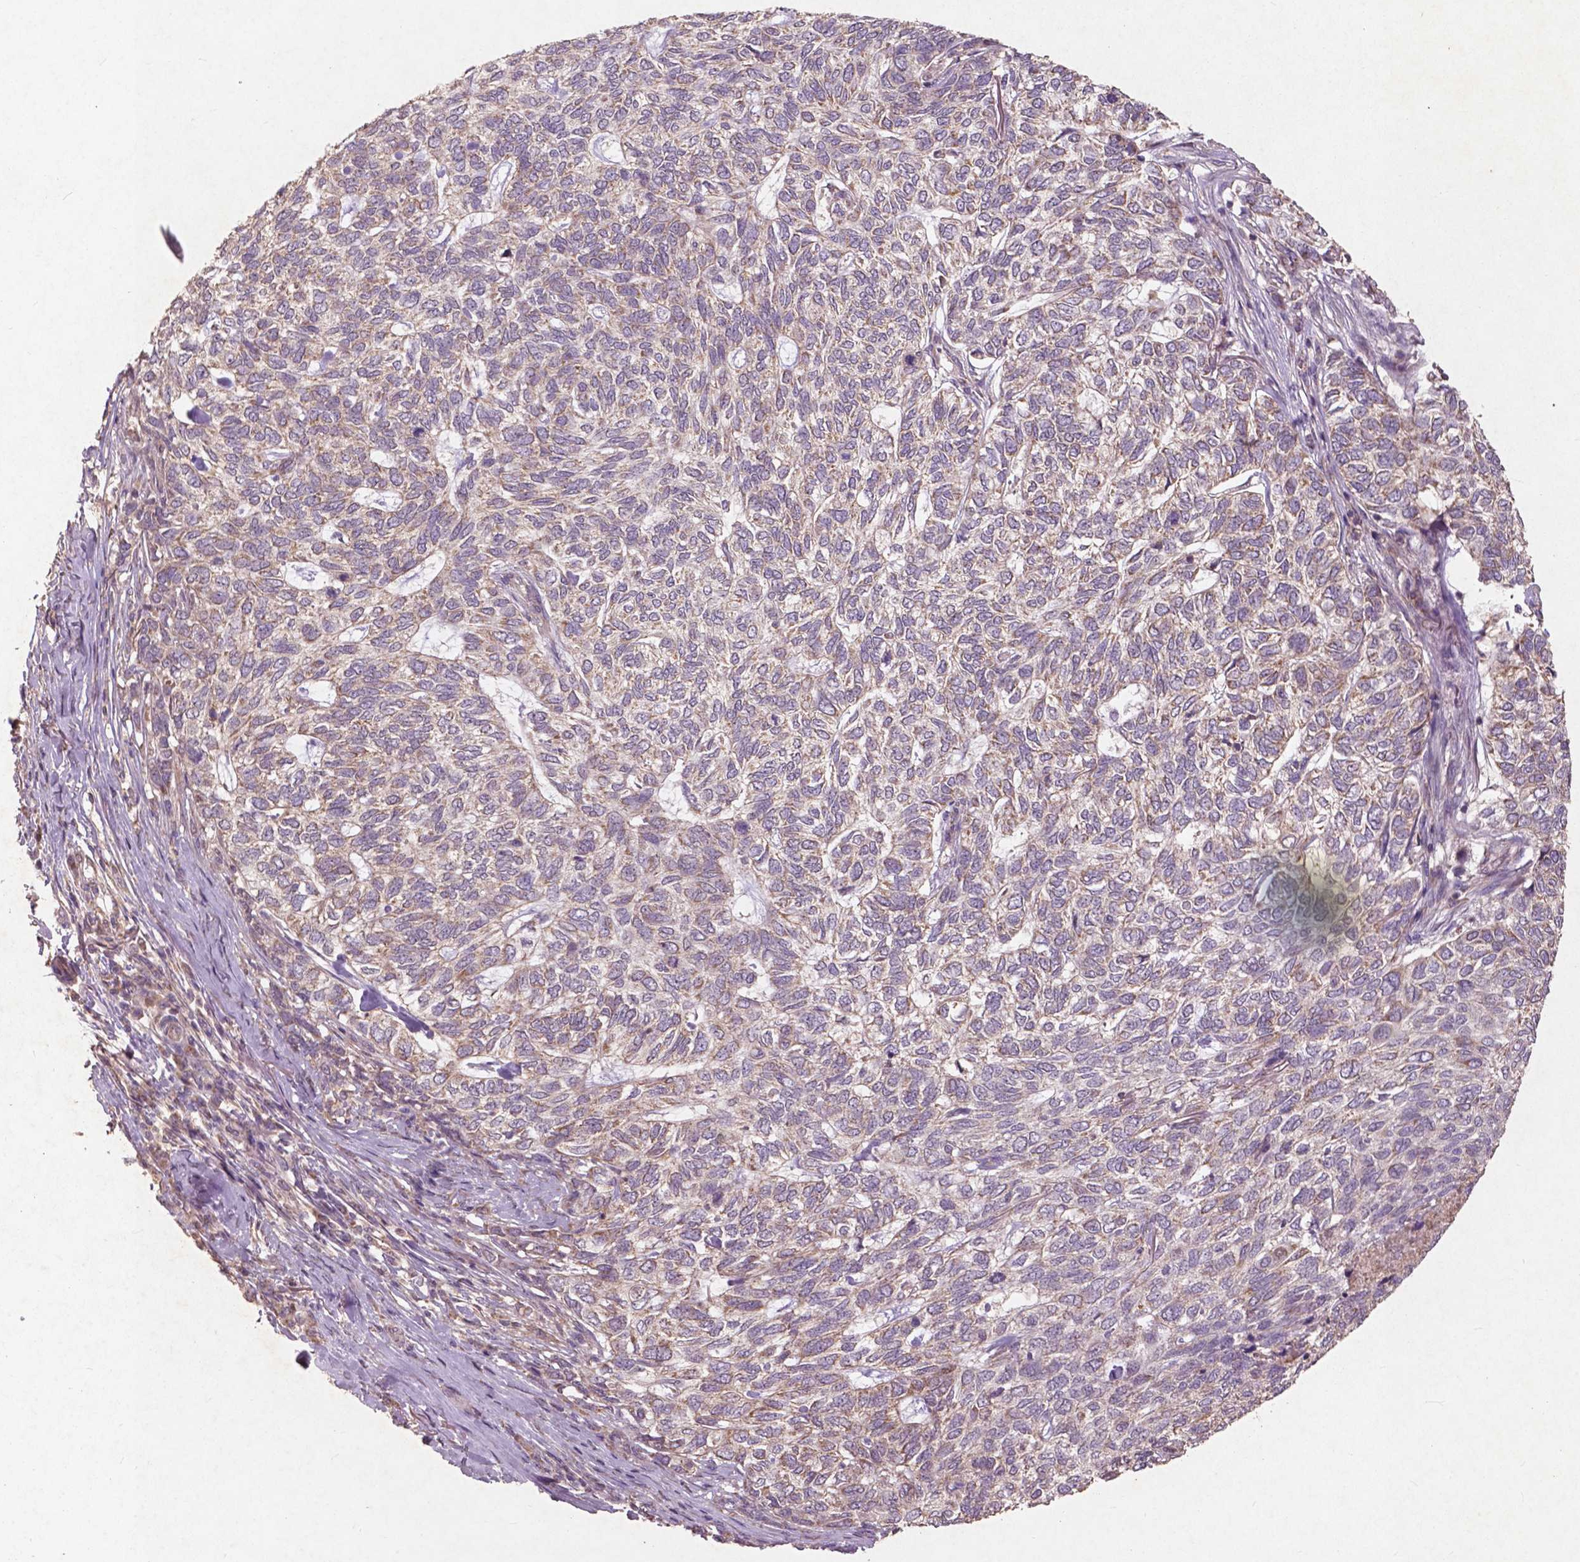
{"staining": {"intensity": "moderate", "quantity": "<25%", "location": "cytoplasmic/membranous"}, "tissue": "skin cancer", "cell_type": "Tumor cells", "image_type": "cancer", "snomed": [{"axis": "morphology", "description": "Basal cell carcinoma"}, {"axis": "topography", "description": "Skin"}], "caption": "Basal cell carcinoma (skin) stained for a protein (brown) exhibits moderate cytoplasmic/membranous positive staining in approximately <25% of tumor cells.", "gene": "ST6GALNAC5", "patient": {"sex": "female", "age": 65}}